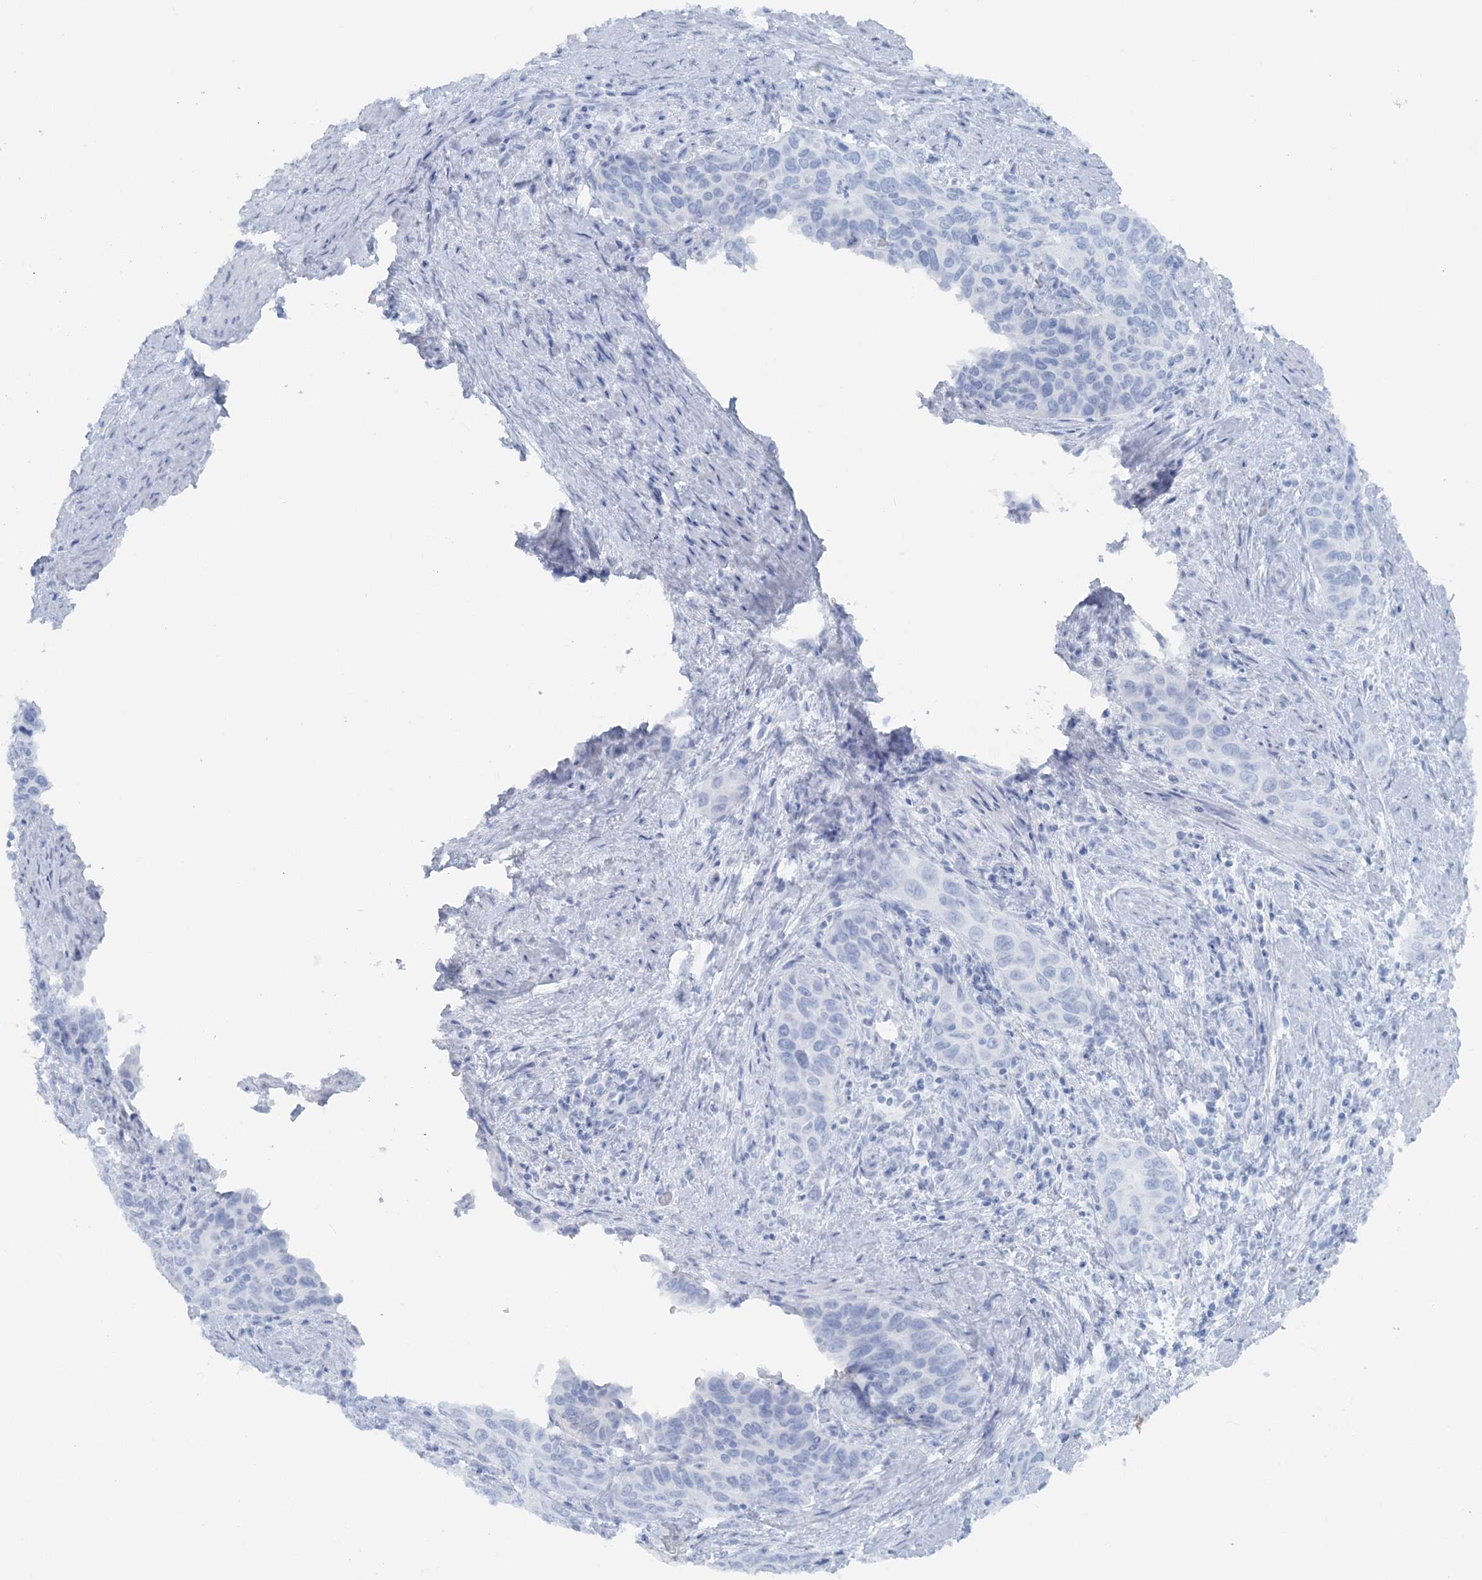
{"staining": {"intensity": "negative", "quantity": "none", "location": "none"}, "tissue": "cervical cancer", "cell_type": "Tumor cells", "image_type": "cancer", "snomed": [{"axis": "morphology", "description": "Squamous cell carcinoma, NOS"}, {"axis": "topography", "description": "Cervix"}], "caption": "Tumor cells show no significant protein positivity in squamous cell carcinoma (cervical).", "gene": "ATP11A", "patient": {"sex": "female", "age": 60}}